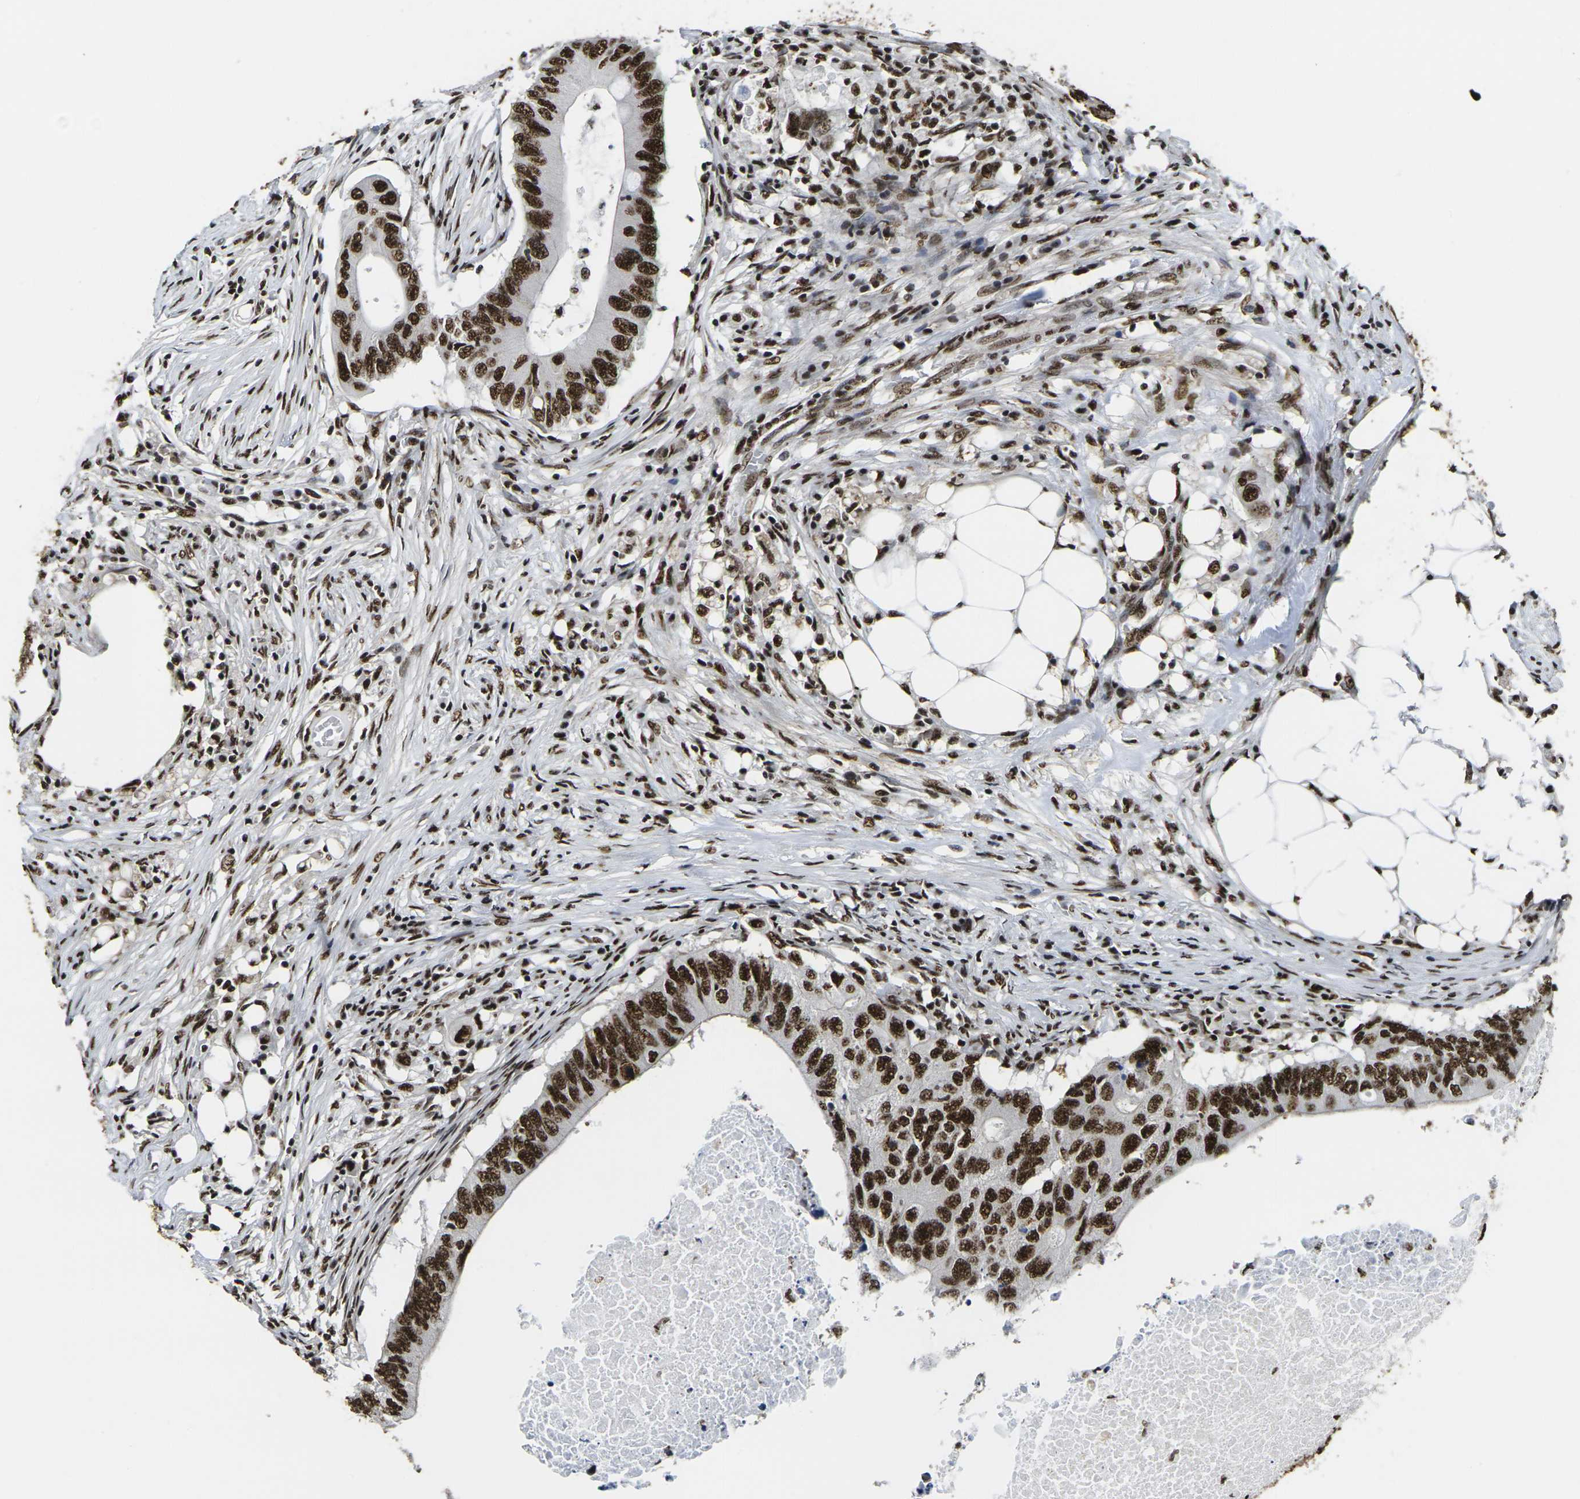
{"staining": {"intensity": "strong", "quantity": ">75%", "location": "nuclear"}, "tissue": "colorectal cancer", "cell_type": "Tumor cells", "image_type": "cancer", "snomed": [{"axis": "morphology", "description": "Adenocarcinoma, NOS"}, {"axis": "topography", "description": "Colon"}], "caption": "There is high levels of strong nuclear staining in tumor cells of colorectal cancer, as demonstrated by immunohistochemical staining (brown color).", "gene": "SMARCC1", "patient": {"sex": "male", "age": 71}}